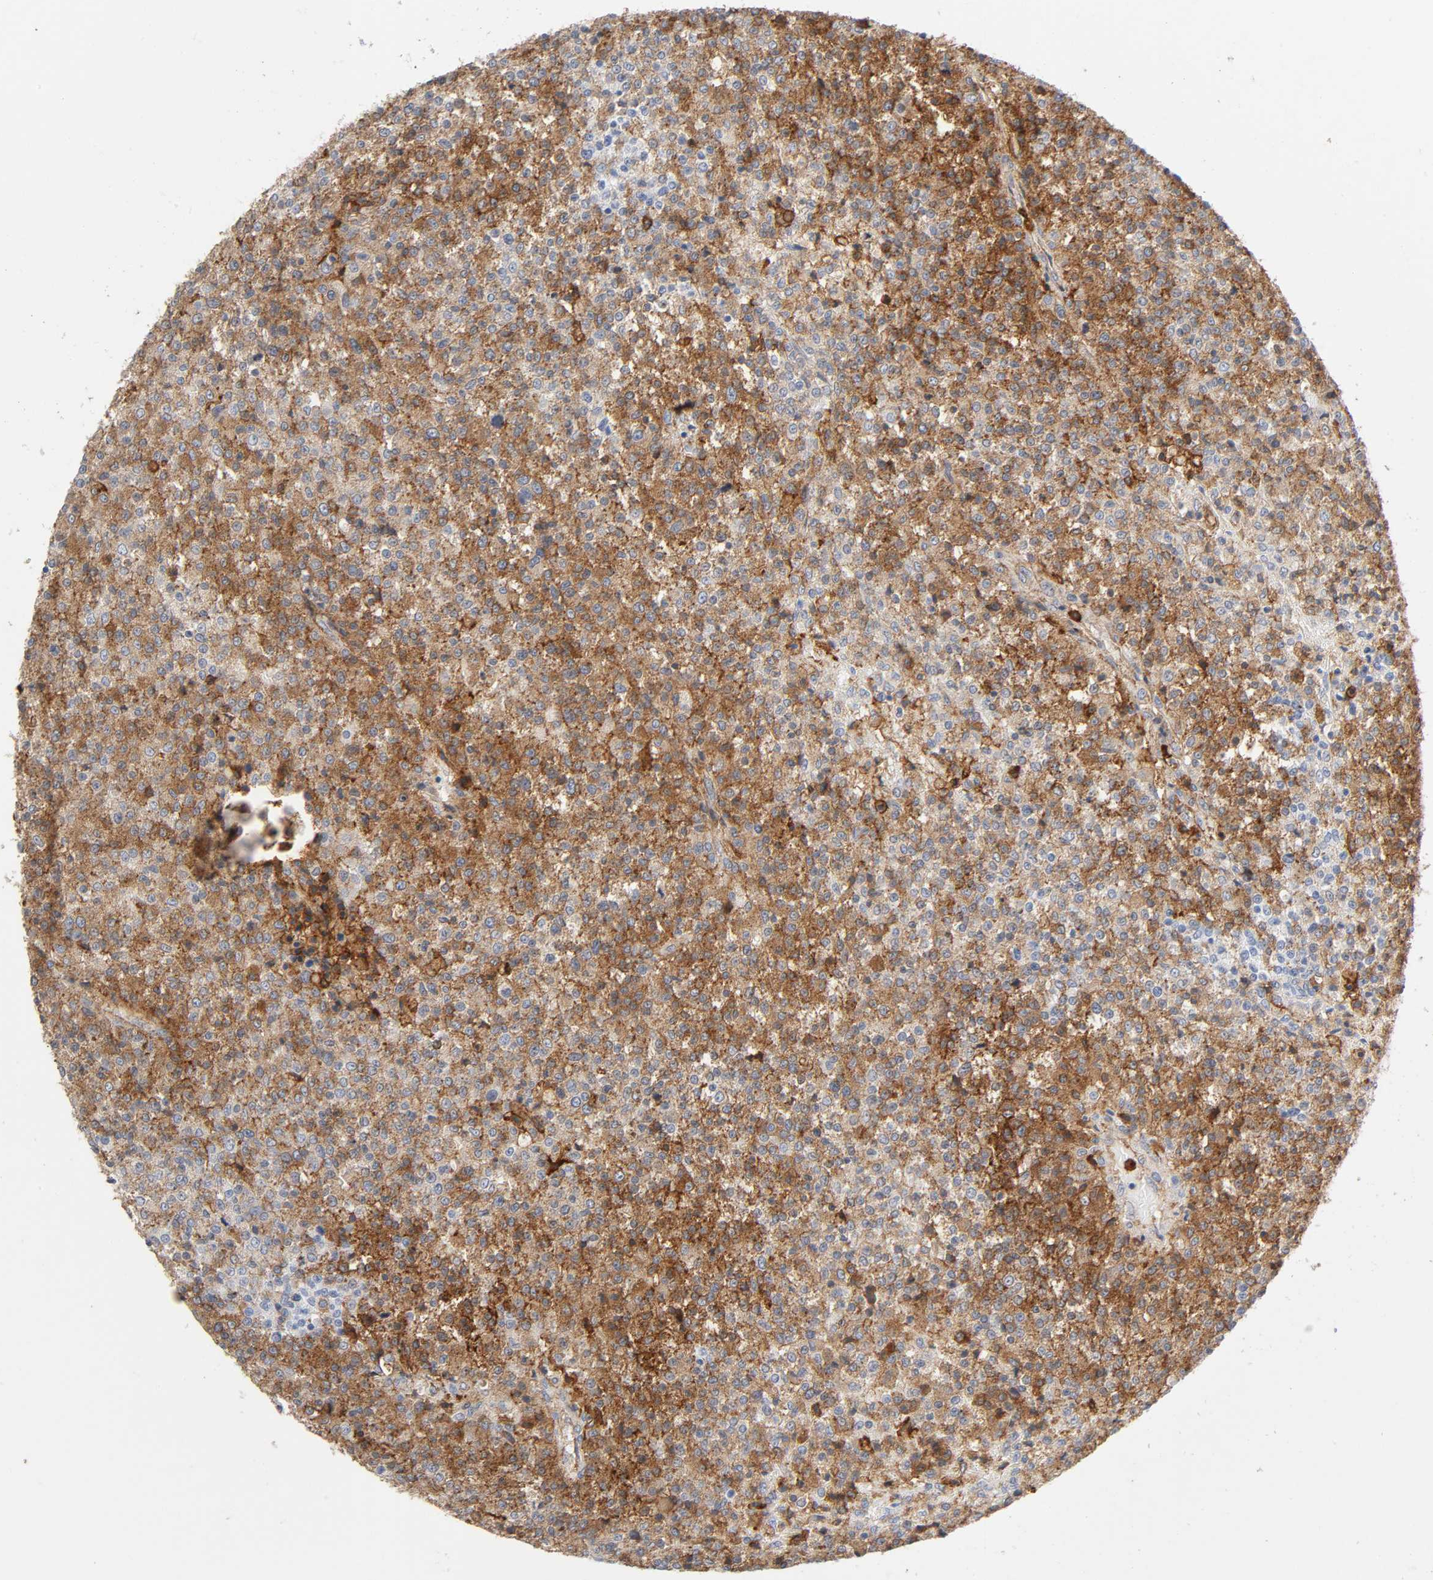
{"staining": {"intensity": "moderate", "quantity": "25%-75%", "location": "cytoplasmic/membranous"}, "tissue": "testis cancer", "cell_type": "Tumor cells", "image_type": "cancer", "snomed": [{"axis": "morphology", "description": "Seminoma, NOS"}, {"axis": "topography", "description": "Testis"}], "caption": "DAB immunohistochemical staining of testis seminoma demonstrates moderate cytoplasmic/membranous protein staining in about 25%-75% of tumor cells.", "gene": "LYN", "patient": {"sex": "male", "age": 59}}